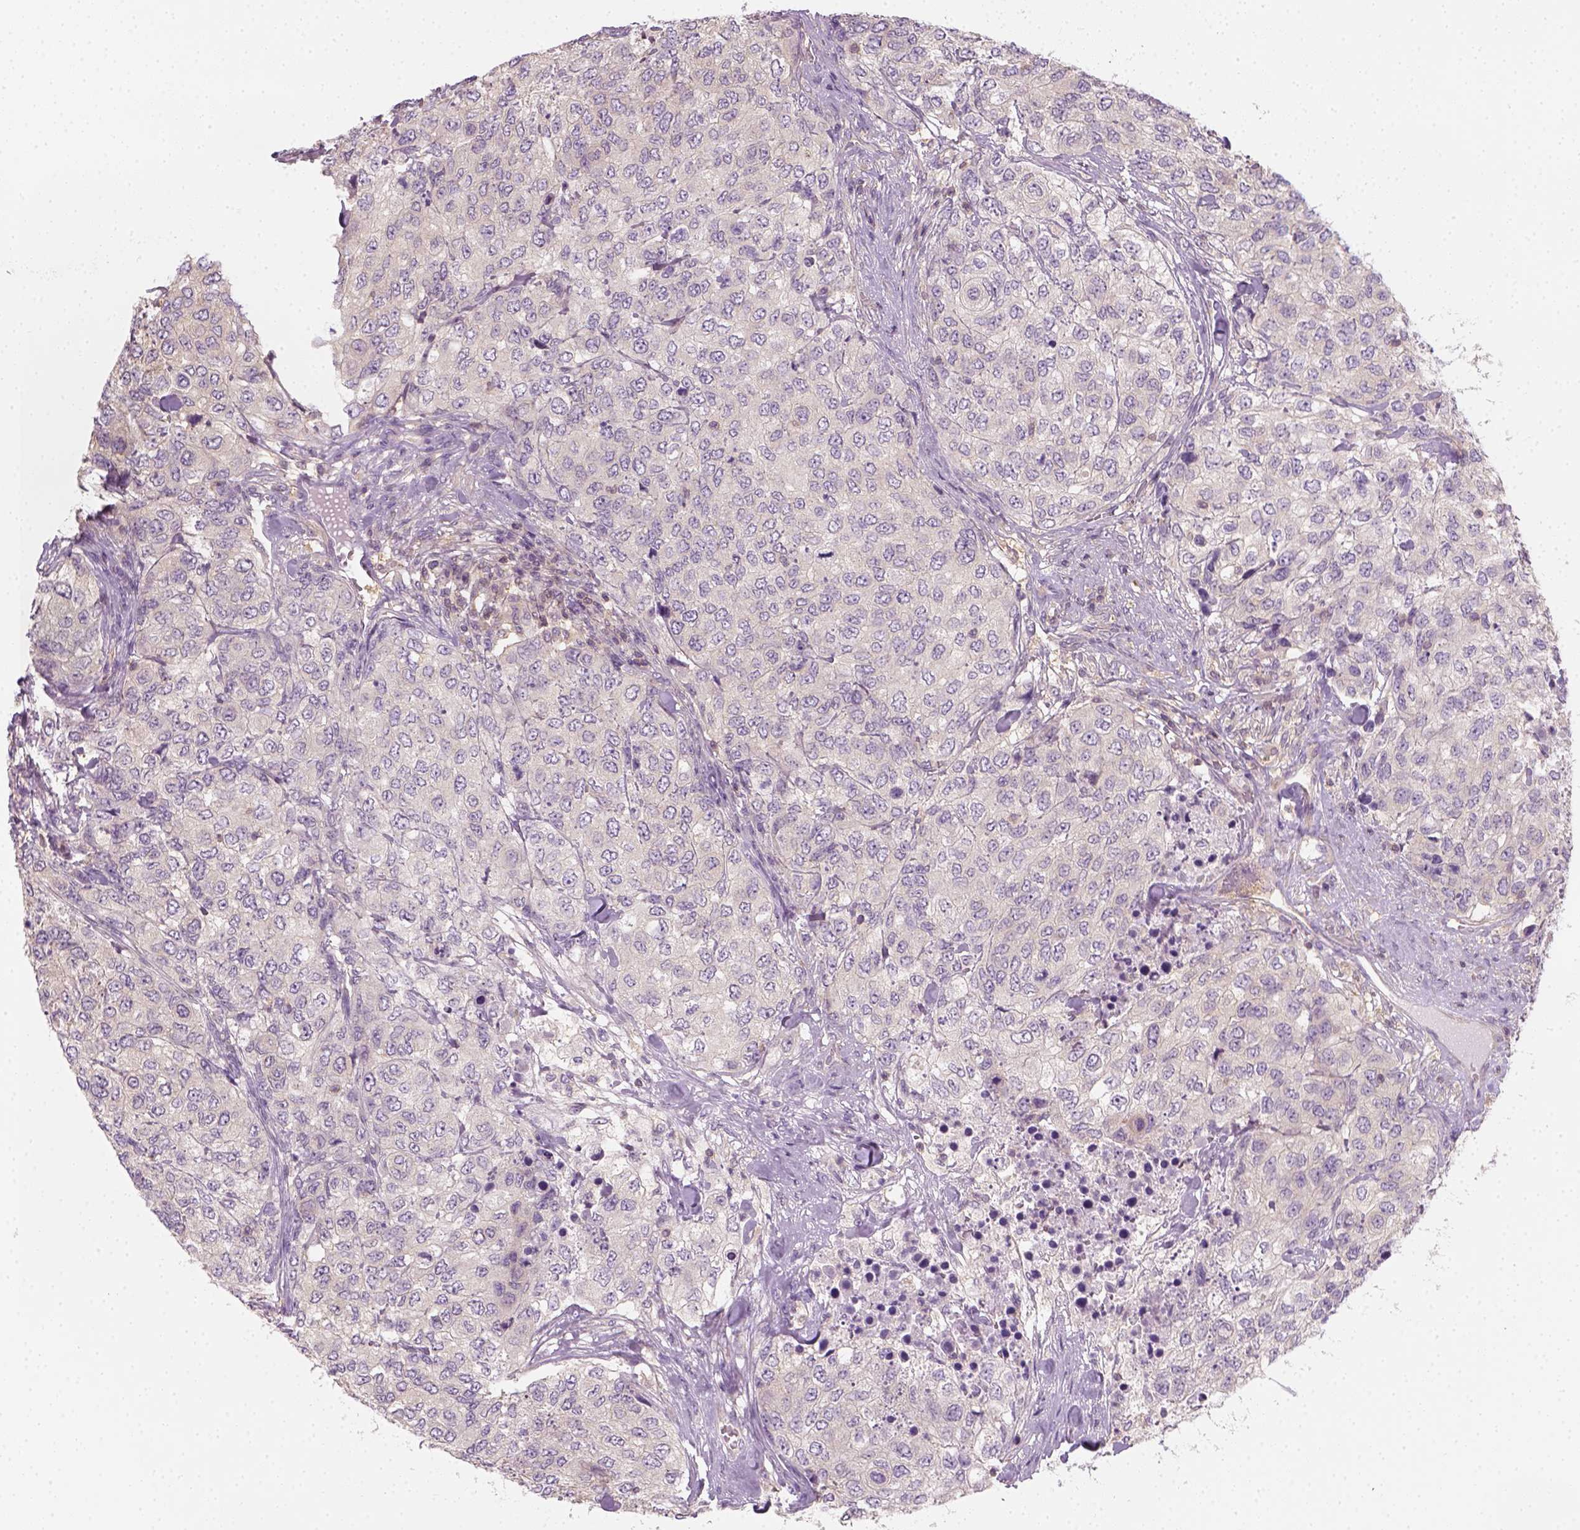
{"staining": {"intensity": "negative", "quantity": "none", "location": "none"}, "tissue": "urothelial cancer", "cell_type": "Tumor cells", "image_type": "cancer", "snomed": [{"axis": "morphology", "description": "Urothelial carcinoma, High grade"}, {"axis": "topography", "description": "Urinary bladder"}], "caption": "Immunohistochemistry (IHC) of urothelial carcinoma (high-grade) displays no staining in tumor cells.", "gene": "EPHB1", "patient": {"sex": "female", "age": 78}}